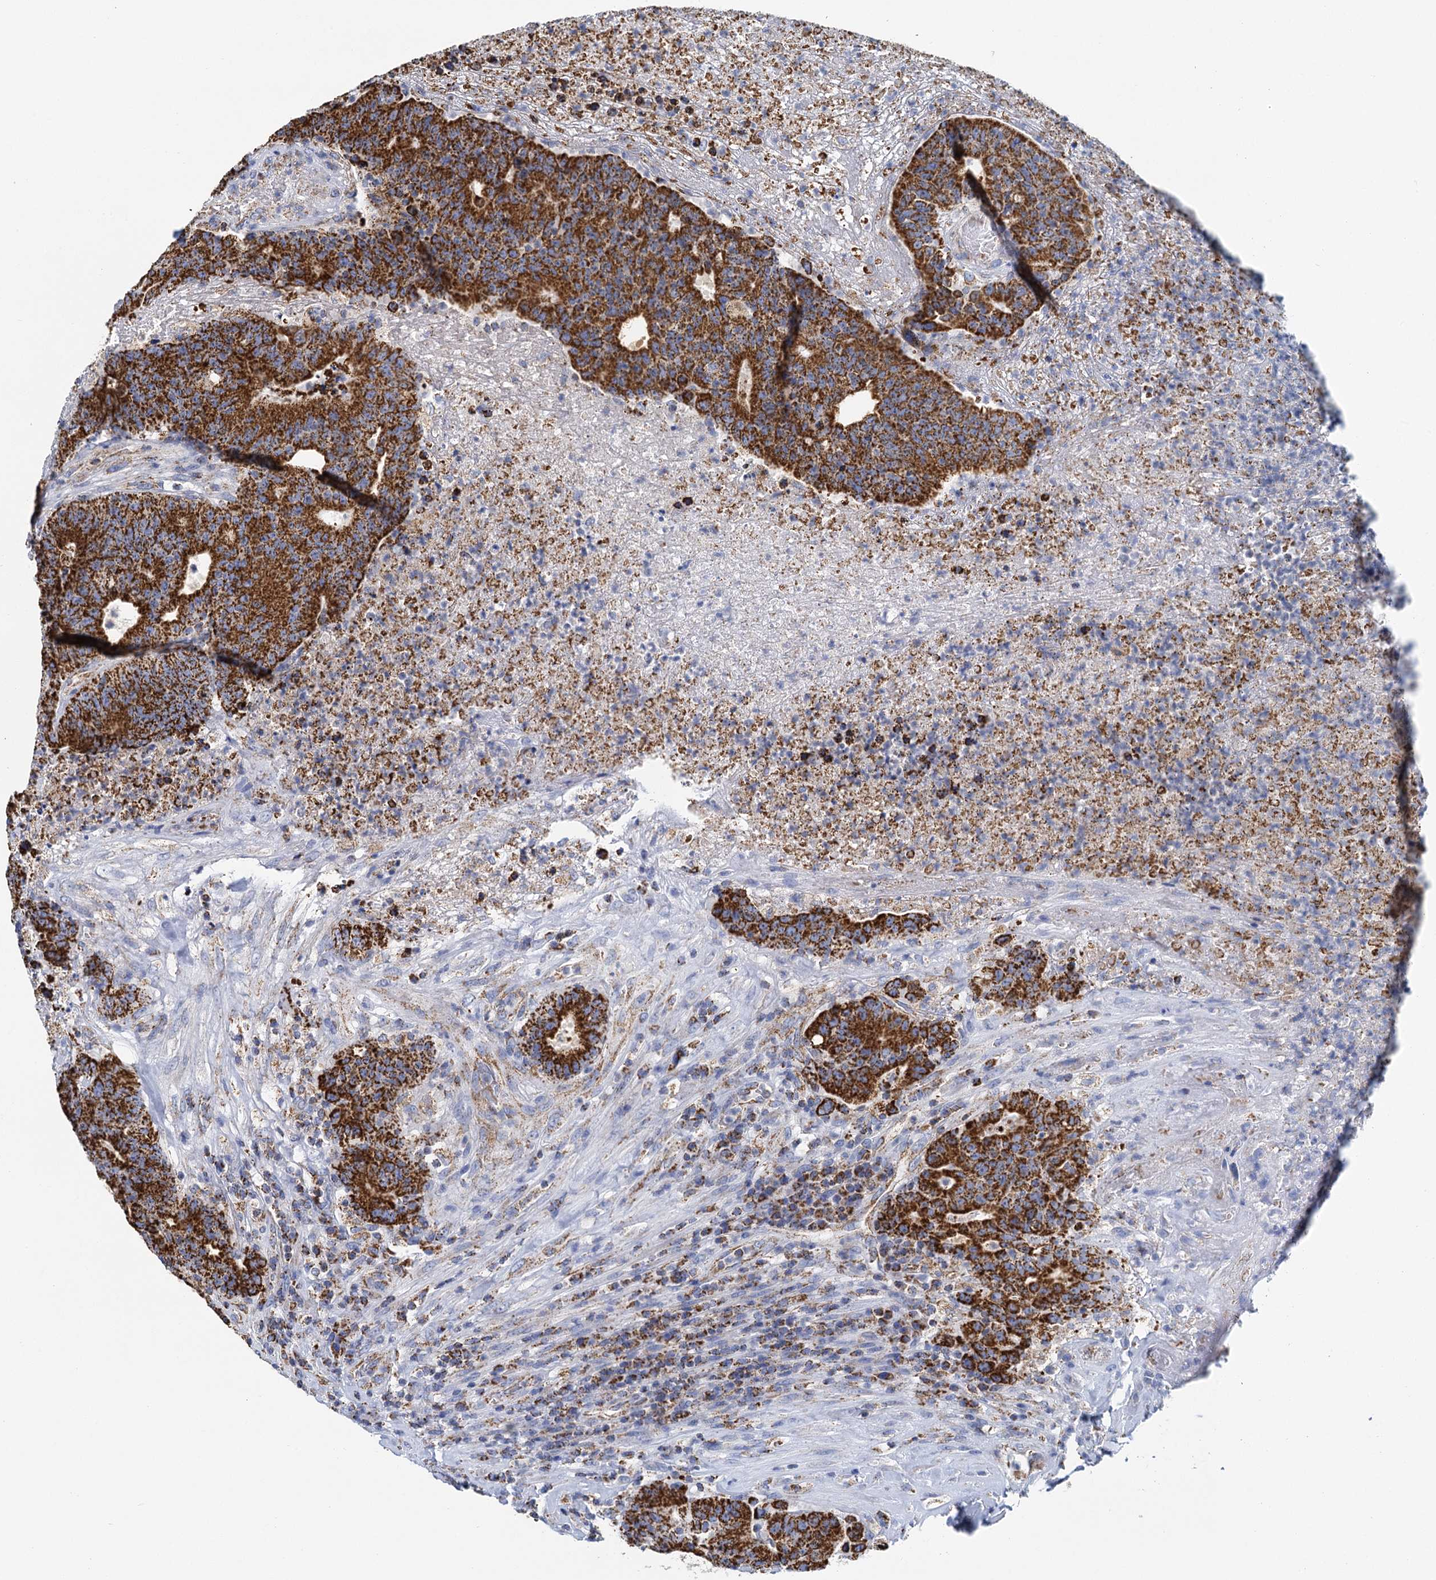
{"staining": {"intensity": "strong", "quantity": ">75%", "location": "cytoplasmic/membranous"}, "tissue": "colorectal cancer", "cell_type": "Tumor cells", "image_type": "cancer", "snomed": [{"axis": "morphology", "description": "Adenocarcinoma, NOS"}, {"axis": "topography", "description": "Colon"}], "caption": "This micrograph exhibits immunohistochemistry (IHC) staining of human colorectal cancer, with high strong cytoplasmic/membranous staining in about >75% of tumor cells.", "gene": "CCP110", "patient": {"sex": "female", "age": 75}}